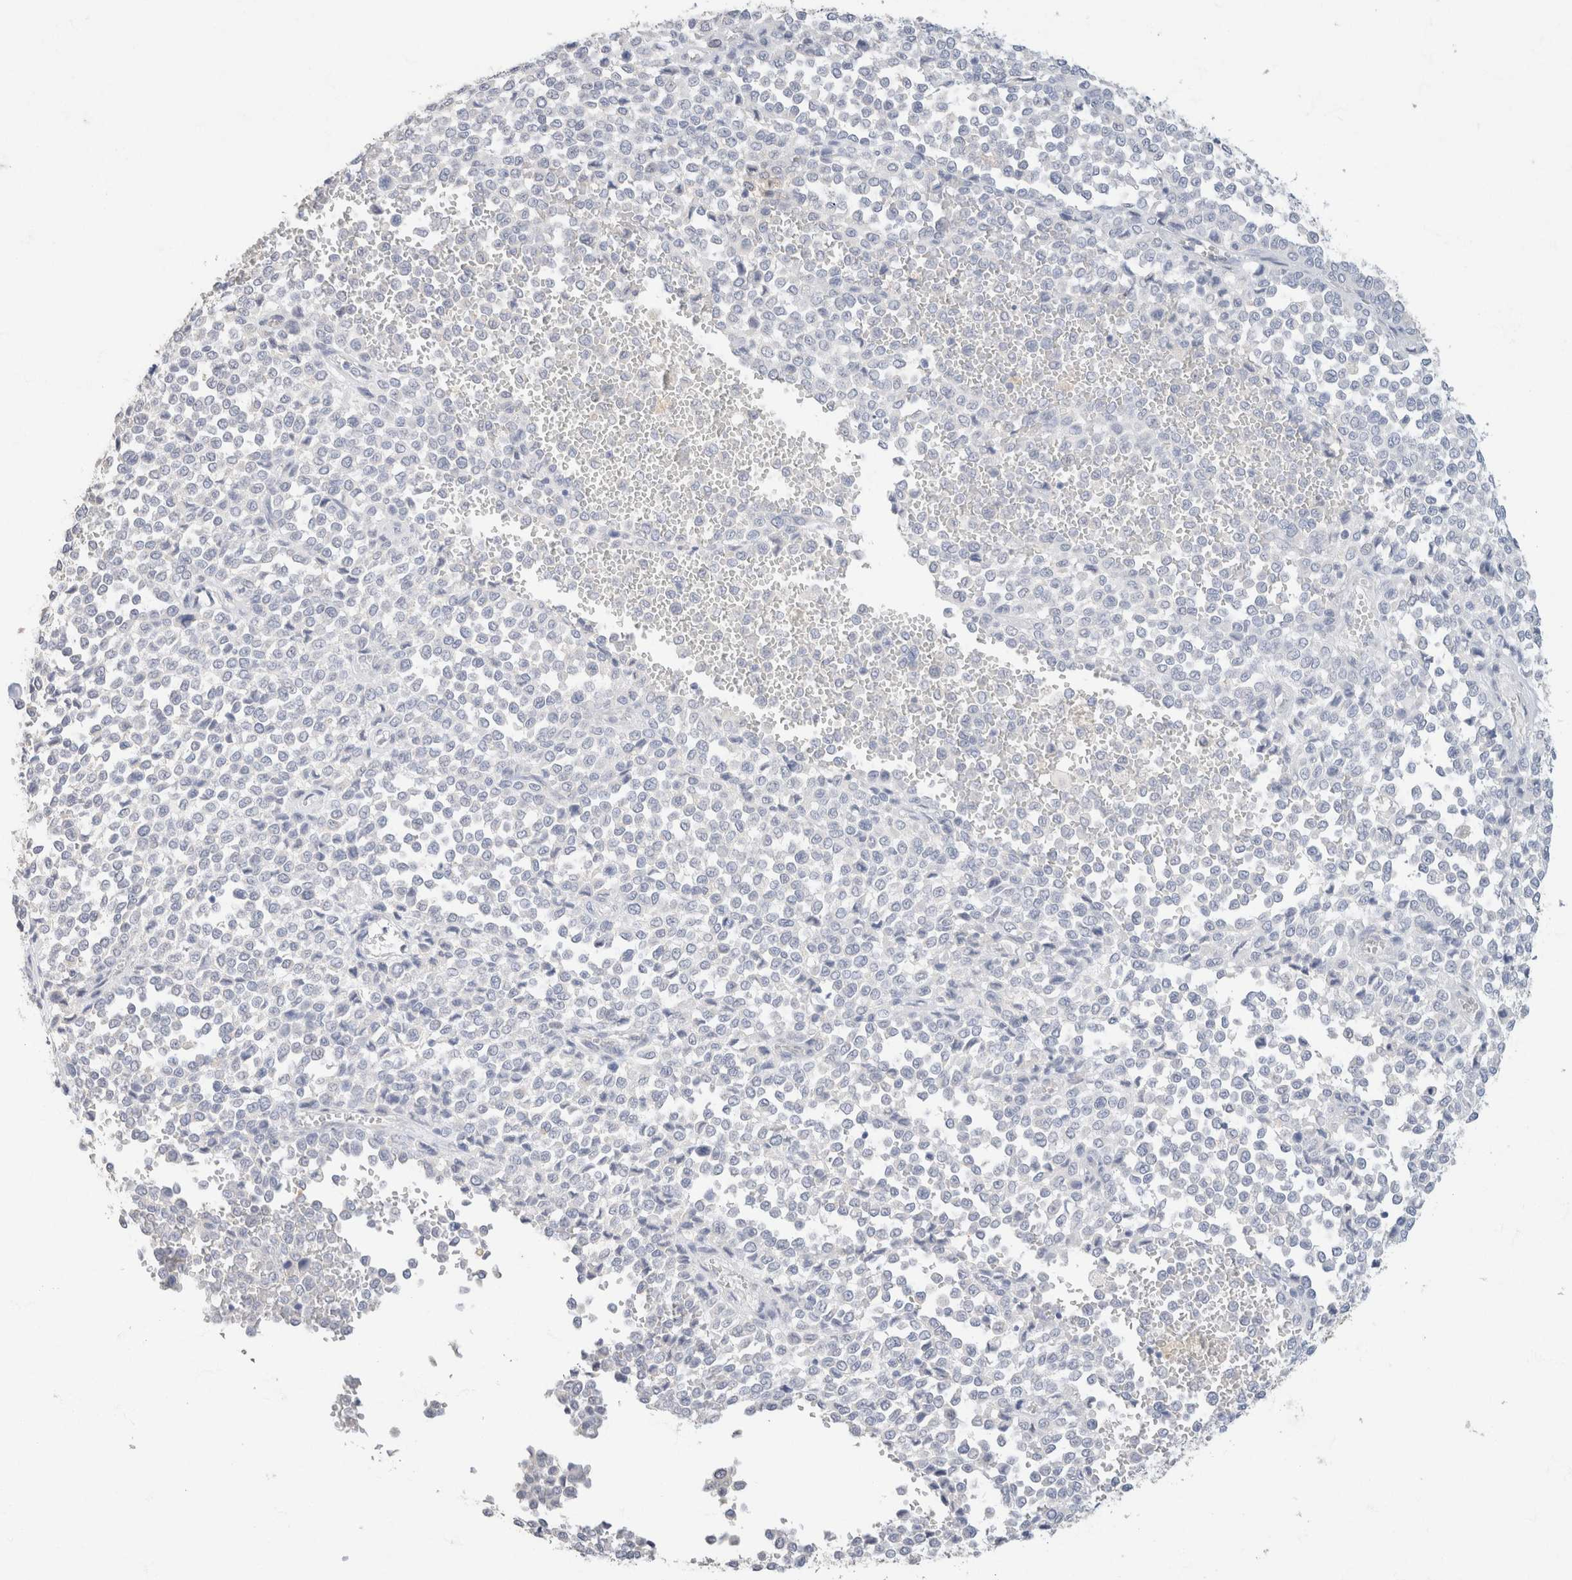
{"staining": {"intensity": "negative", "quantity": "none", "location": "none"}, "tissue": "melanoma", "cell_type": "Tumor cells", "image_type": "cancer", "snomed": [{"axis": "morphology", "description": "Malignant melanoma, Metastatic site"}, {"axis": "topography", "description": "Pancreas"}], "caption": "A histopathology image of melanoma stained for a protein reveals no brown staining in tumor cells.", "gene": "CA12", "patient": {"sex": "female", "age": 30}}